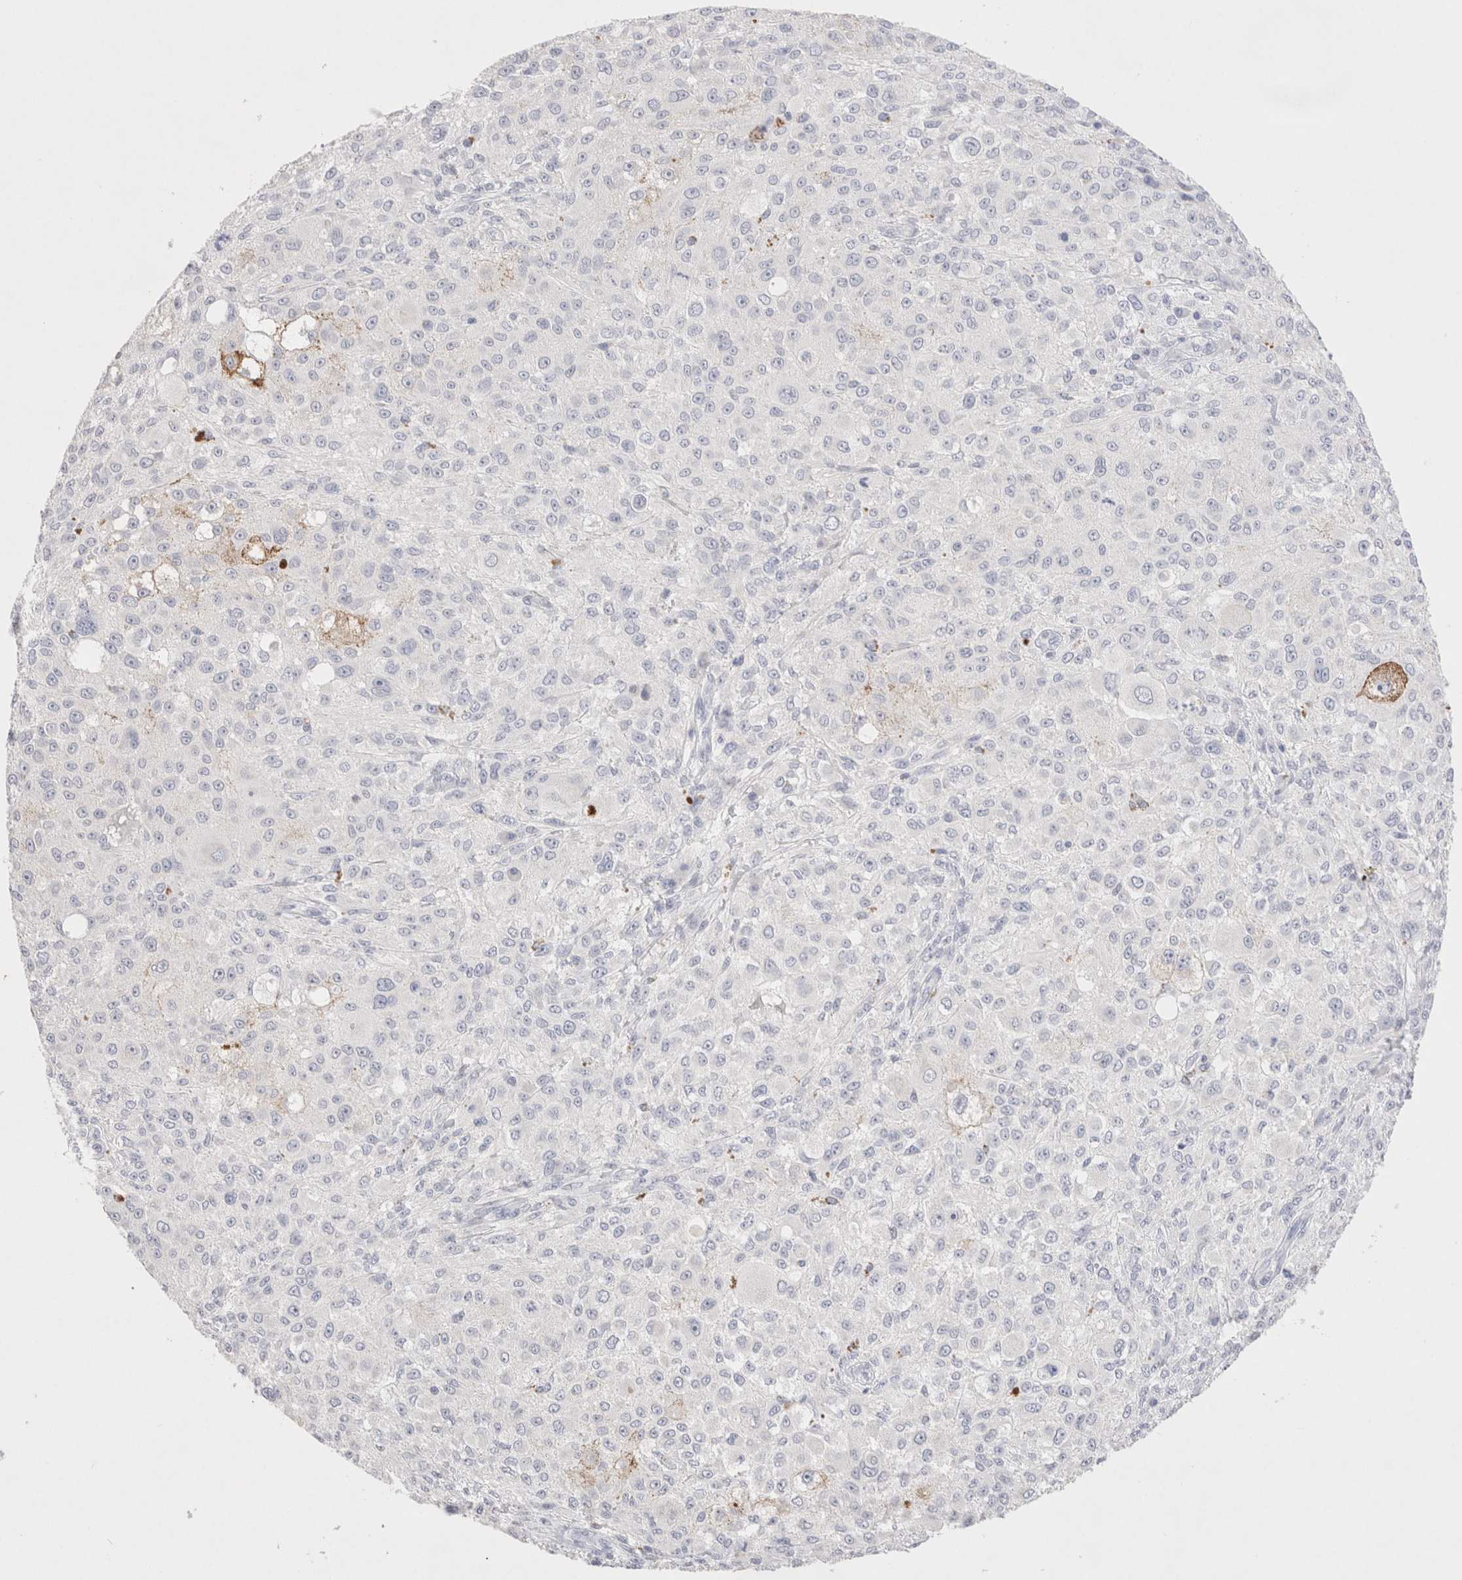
{"staining": {"intensity": "negative", "quantity": "none", "location": "none"}, "tissue": "melanoma", "cell_type": "Tumor cells", "image_type": "cancer", "snomed": [{"axis": "morphology", "description": "Necrosis, NOS"}, {"axis": "morphology", "description": "Malignant melanoma, NOS"}, {"axis": "topography", "description": "Skin"}], "caption": "IHC image of human melanoma stained for a protein (brown), which displays no expression in tumor cells.", "gene": "EPCAM", "patient": {"sex": "female", "age": 87}}